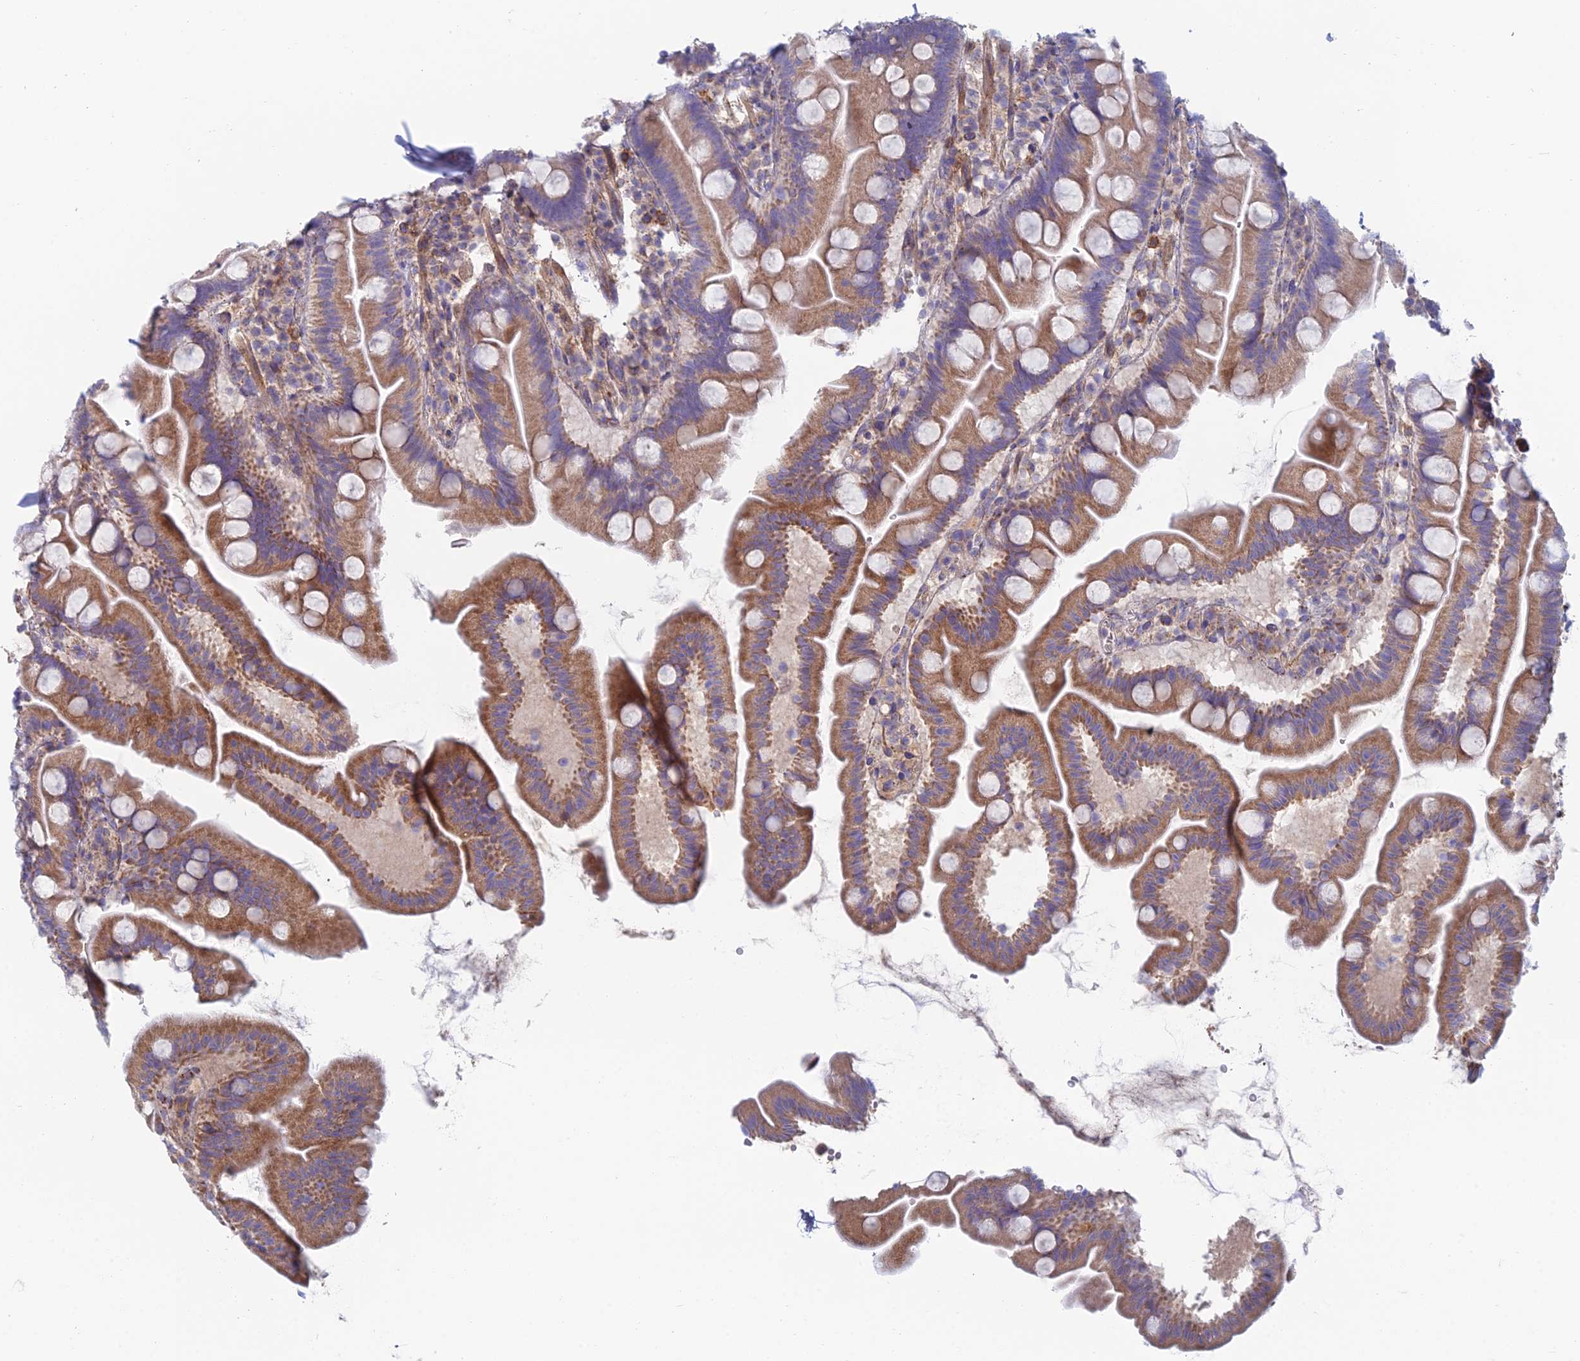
{"staining": {"intensity": "strong", "quantity": ">75%", "location": "cytoplasmic/membranous"}, "tissue": "small intestine", "cell_type": "Glandular cells", "image_type": "normal", "snomed": [{"axis": "morphology", "description": "Normal tissue, NOS"}, {"axis": "topography", "description": "Small intestine"}], "caption": "Small intestine stained with immunohistochemistry shows strong cytoplasmic/membranous positivity in approximately >75% of glandular cells.", "gene": "IFTAP", "patient": {"sex": "female", "age": 68}}